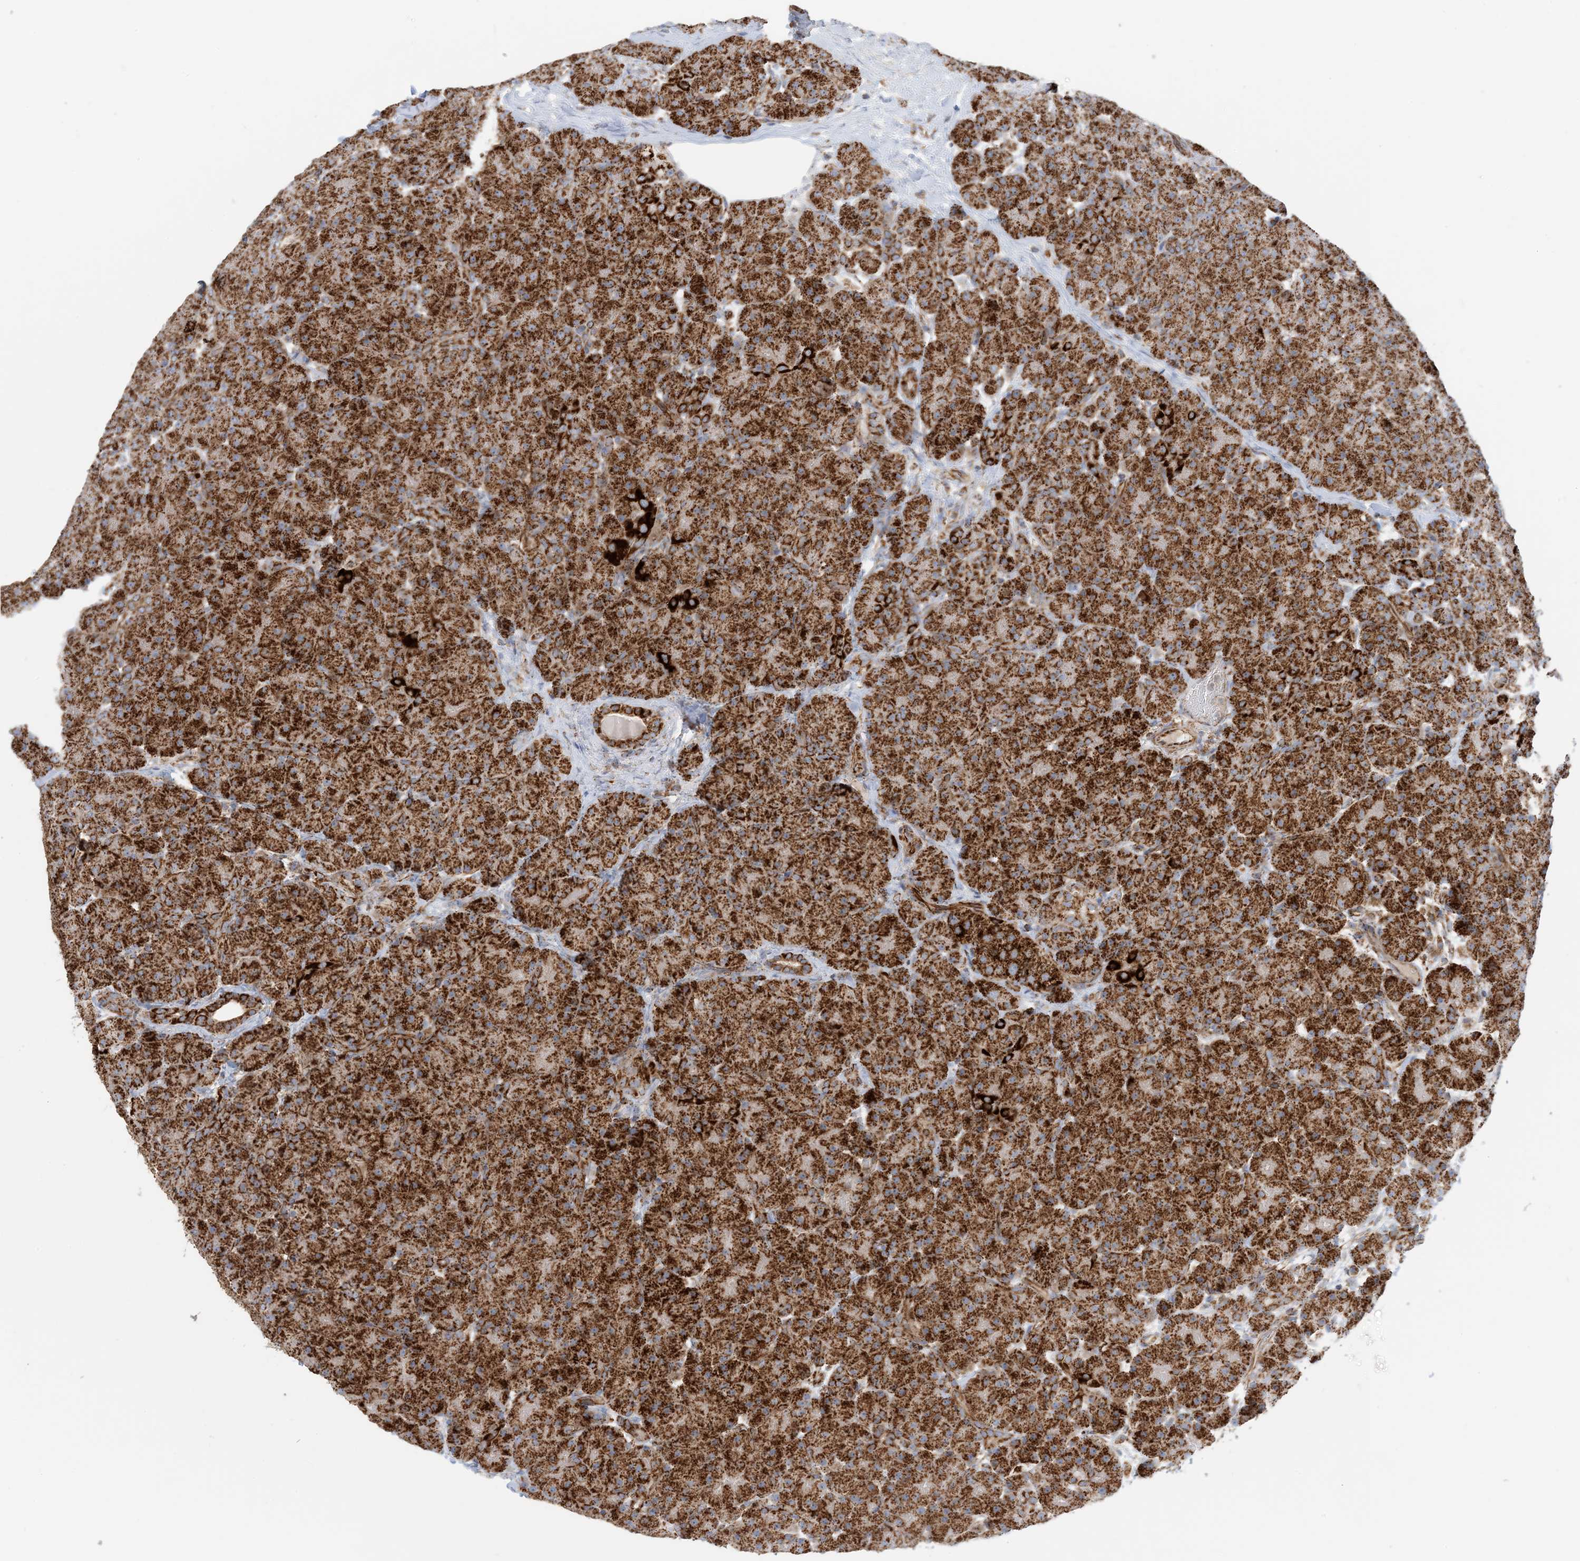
{"staining": {"intensity": "strong", "quantity": ">75%", "location": "cytoplasmic/membranous"}, "tissue": "pancreas", "cell_type": "Exocrine glandular cells", "image_type": "normal", "snomed": [{"axis": "morphology", "description": "Normal tissue, NOS"}, {"axis": "topography", "description": "Pancreas"}], "caption": "The photomicrograph demonstrates immunohistochemical staining of normal pancreas. There is strong cytoplasmic/membranous staining is seen in approximately >75% of exocrine glandular cells.", "gene": "COA3", "patient": {"sex": "male", "age": 66}}